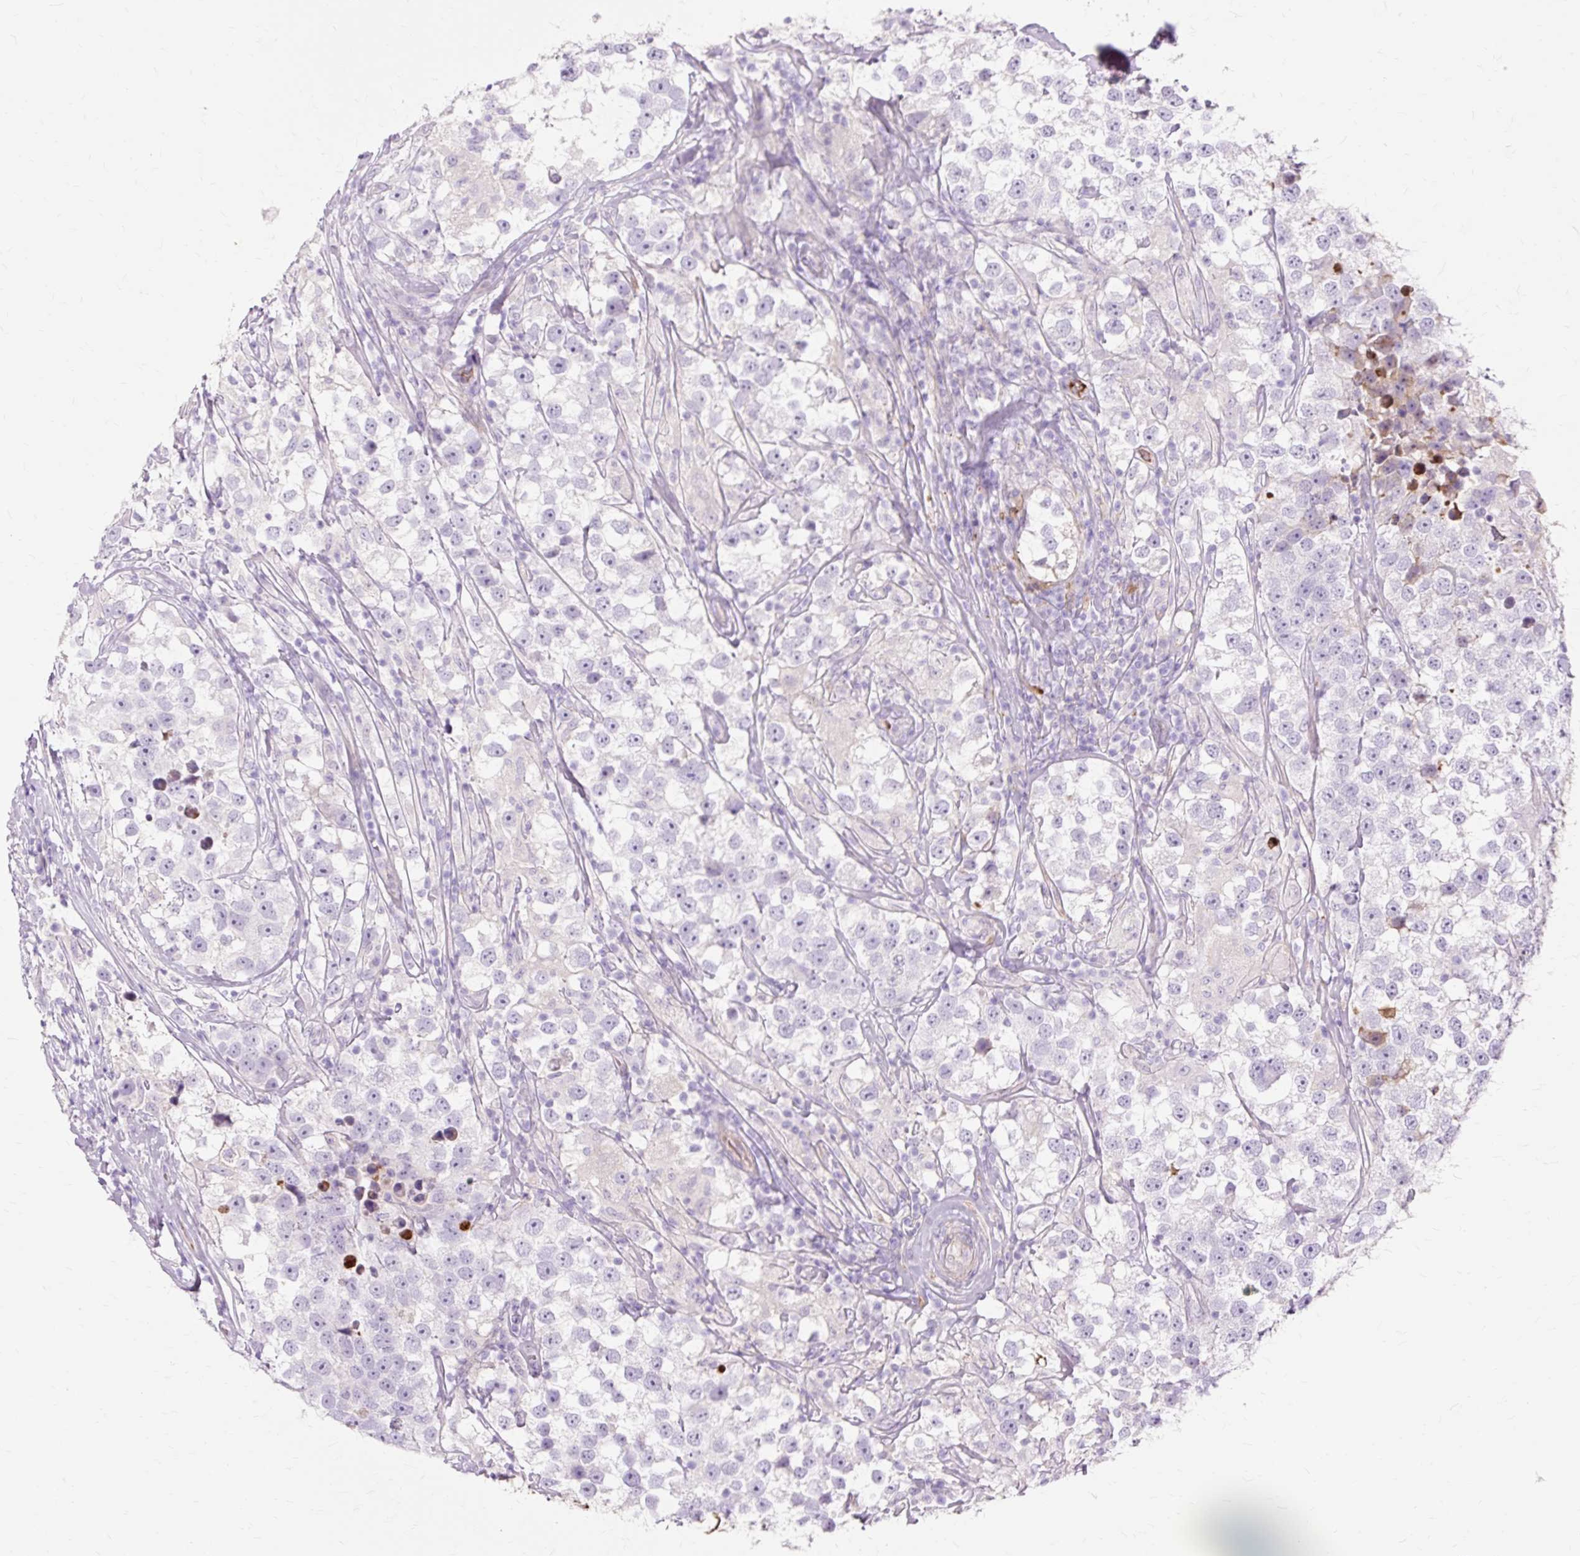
{"staining": {"intensity": "negative", "quantity": "none", "location": "none"}, "tissue": "testis cancer", "cell_type": "Tumor cells", "image_type": "cancer", "snomed": [{"axis": "morphology", "description": "Seminoma, NOS"}, {"axis": "topography", "description": "Testis"}], "caption": "Tumor cells are negative for brown protein staining in seminoma (testis).", "gene": "DCTN4", "patient": {"sex": "male", "age": 46}}